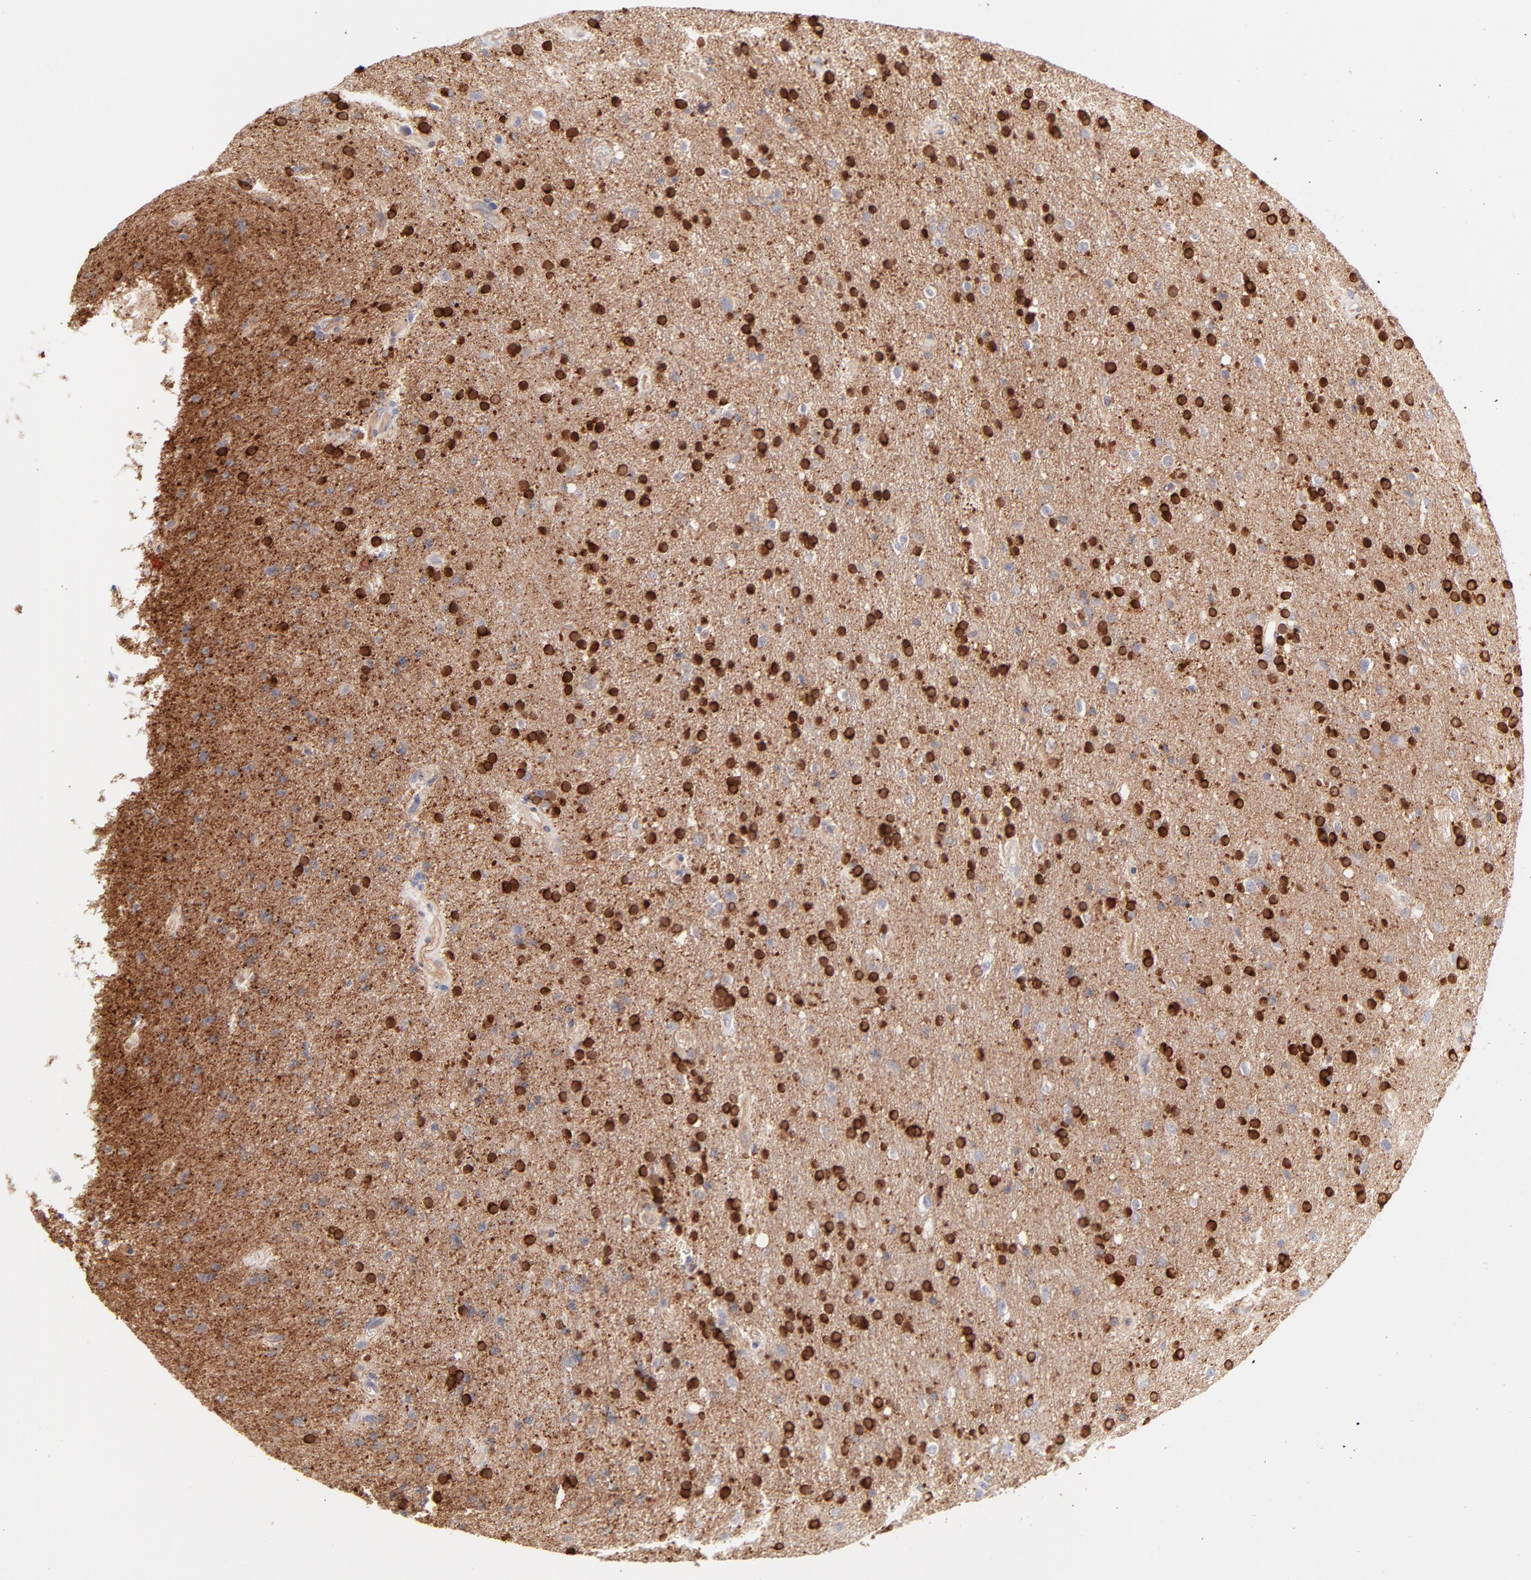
{"staining": {"intensity": "strong", "quantity": ">75%", "location": "cytoplasmic/membranous"}, "tissue": "glioma", "cell_type": "Tumor cells", "image_type": "cancer", "snomed": [{"axis": "morphology", "description": "Glioma, malignant, High grade"}, {"axis": "topography", "description": "Brain"}], "caption": "Protein staining of glioma tissue demonstrates strong cytoplasmic/membranous staining in about >75% of tumor cells.", "gene": "LDLRAP1", "patient": {"sex": "male", "age": 33}}